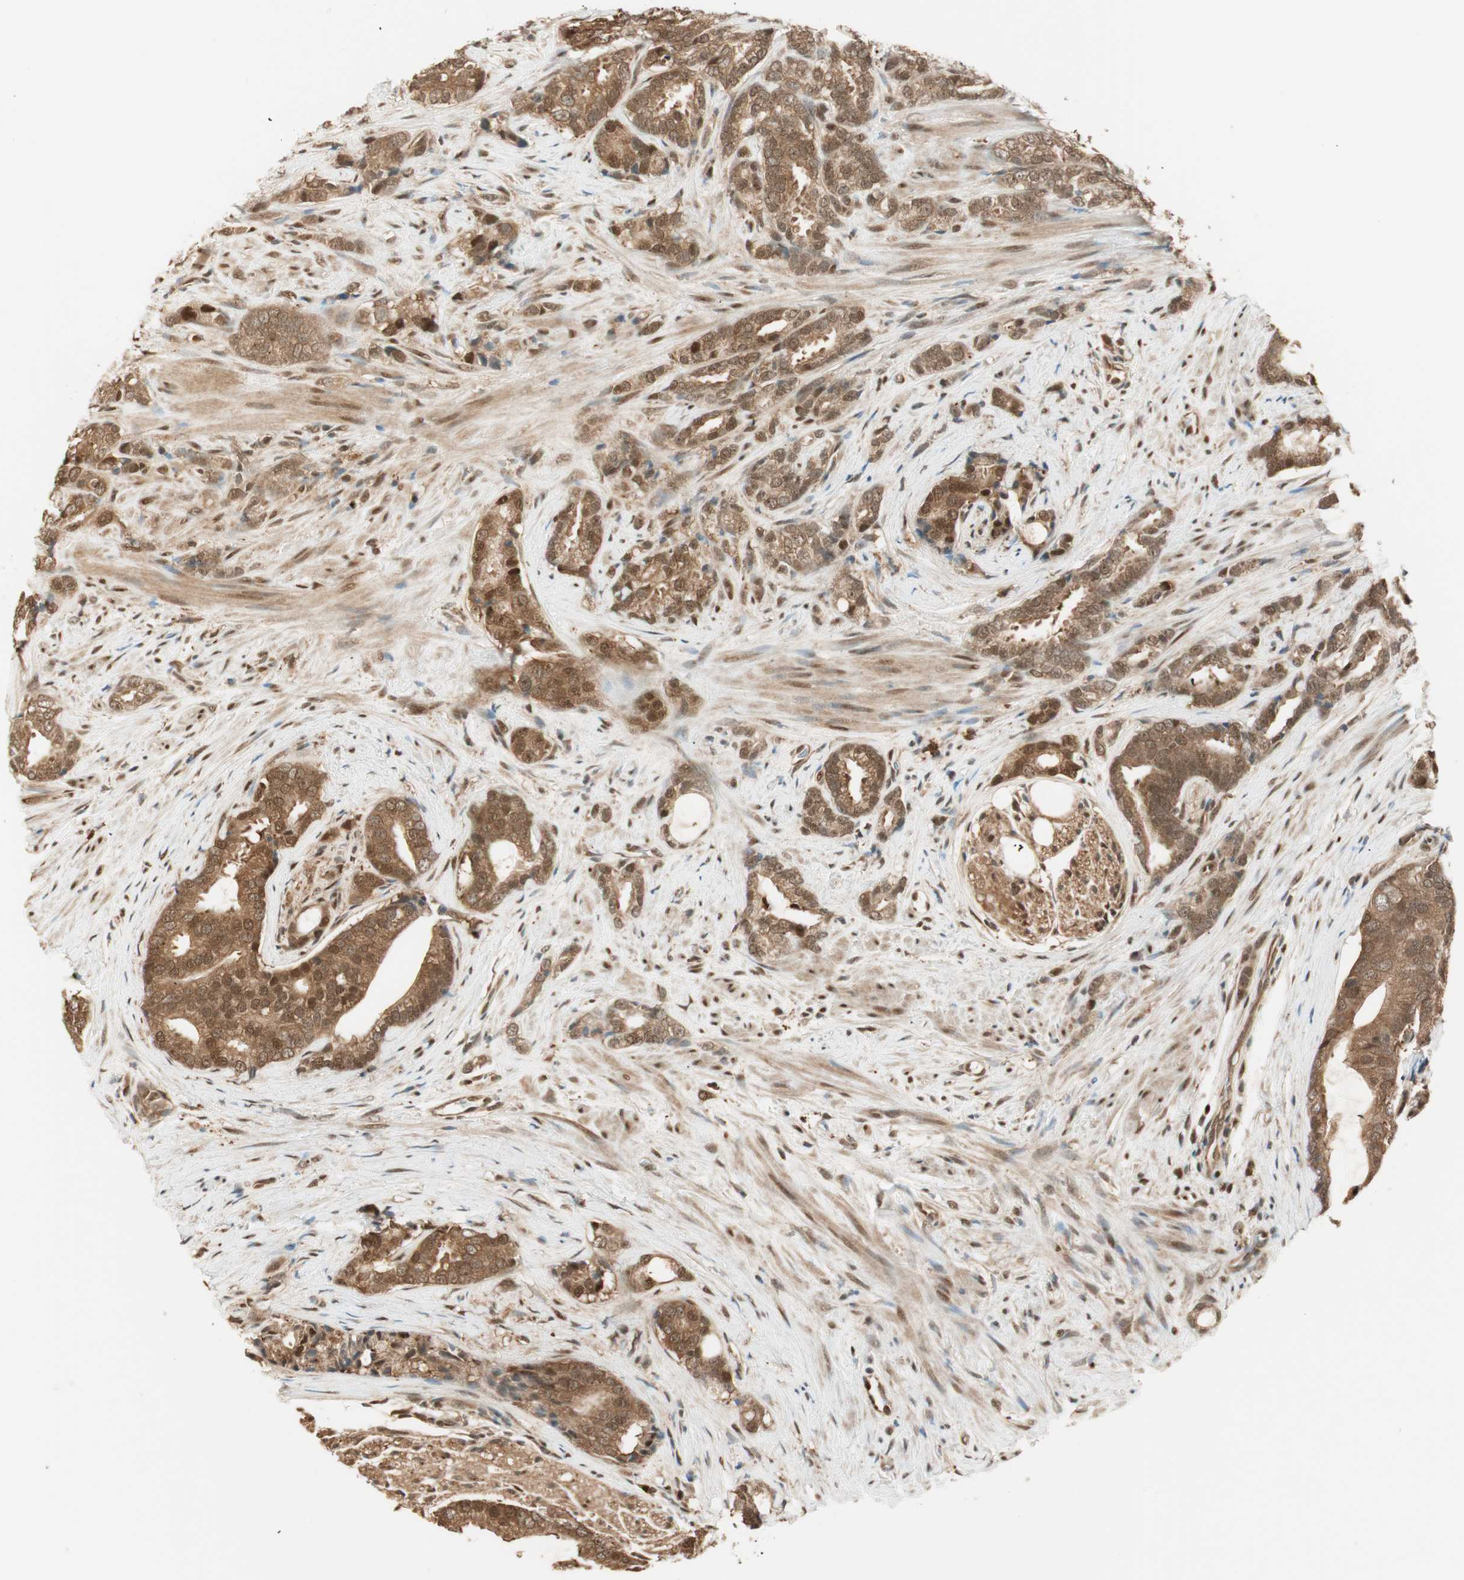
{"staining": {"intensity": "strong", "quantity": ">75%", "location": "cytoplasmic/membranous,nuclear"}, "tissue": "prostate cancer", "cell_type": "Tumor cells", "image_type": "cancer", "snomed": [{"axis": "morphology", "description": "Adenocarcinoma, Low grade"}, {"axis": "topography", "description": "Prostate"}], "caption": "There is high levels of strong cytoplasmic/membranous and nuclear staining in tumor cells of prostate cancer (low-grade adenocarcinoma), as demonstrated by immunohistochemical staining (brown color).", "gene": "ZNF443", "patient": {"sex": "male", "age": 58}}